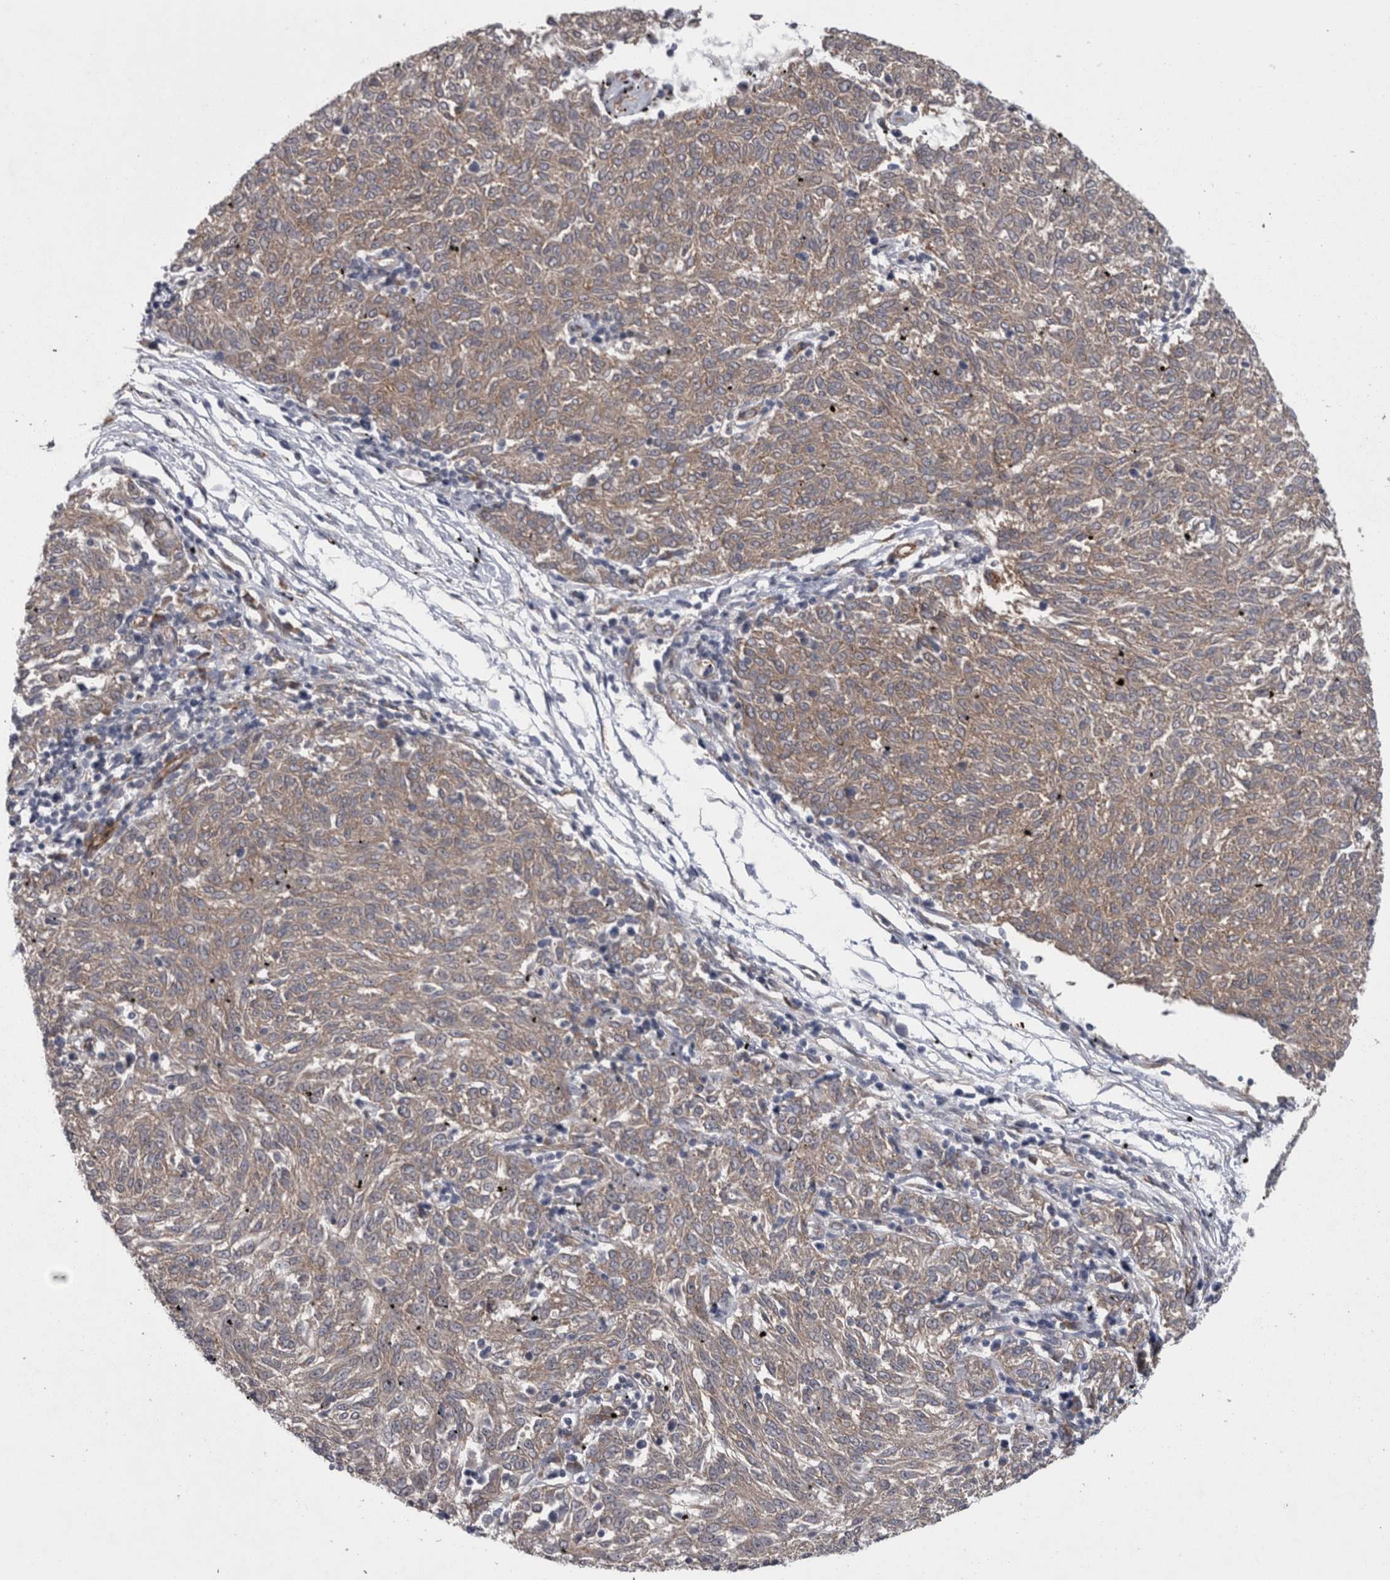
{"staining": {"intensity": "weak", "quantity": ">75%", "location": "cytoplasmic/membranous"}, "tissue": "melanoma", "cell_type": "Tumor cells", "image_type": "cancer", "snomed": [{"axis": "morphology", "description": "Malignant melanoma, NOS"}, {"axis": "topography", "description": "Skin"}], "caption": "Melanoma tissue demonstrates weak cytoplasmic/membranous expression in about >75% of tumor cells, visualized by immunohistochemistry. (Stains: DAB (3,3'-diaminobenzidine) in brown, nuclei in blue, Microscopy: brightfield microscopy at high magnification).", "gene": "DDX6", "patient": {"sex": "female", "age": 72}}